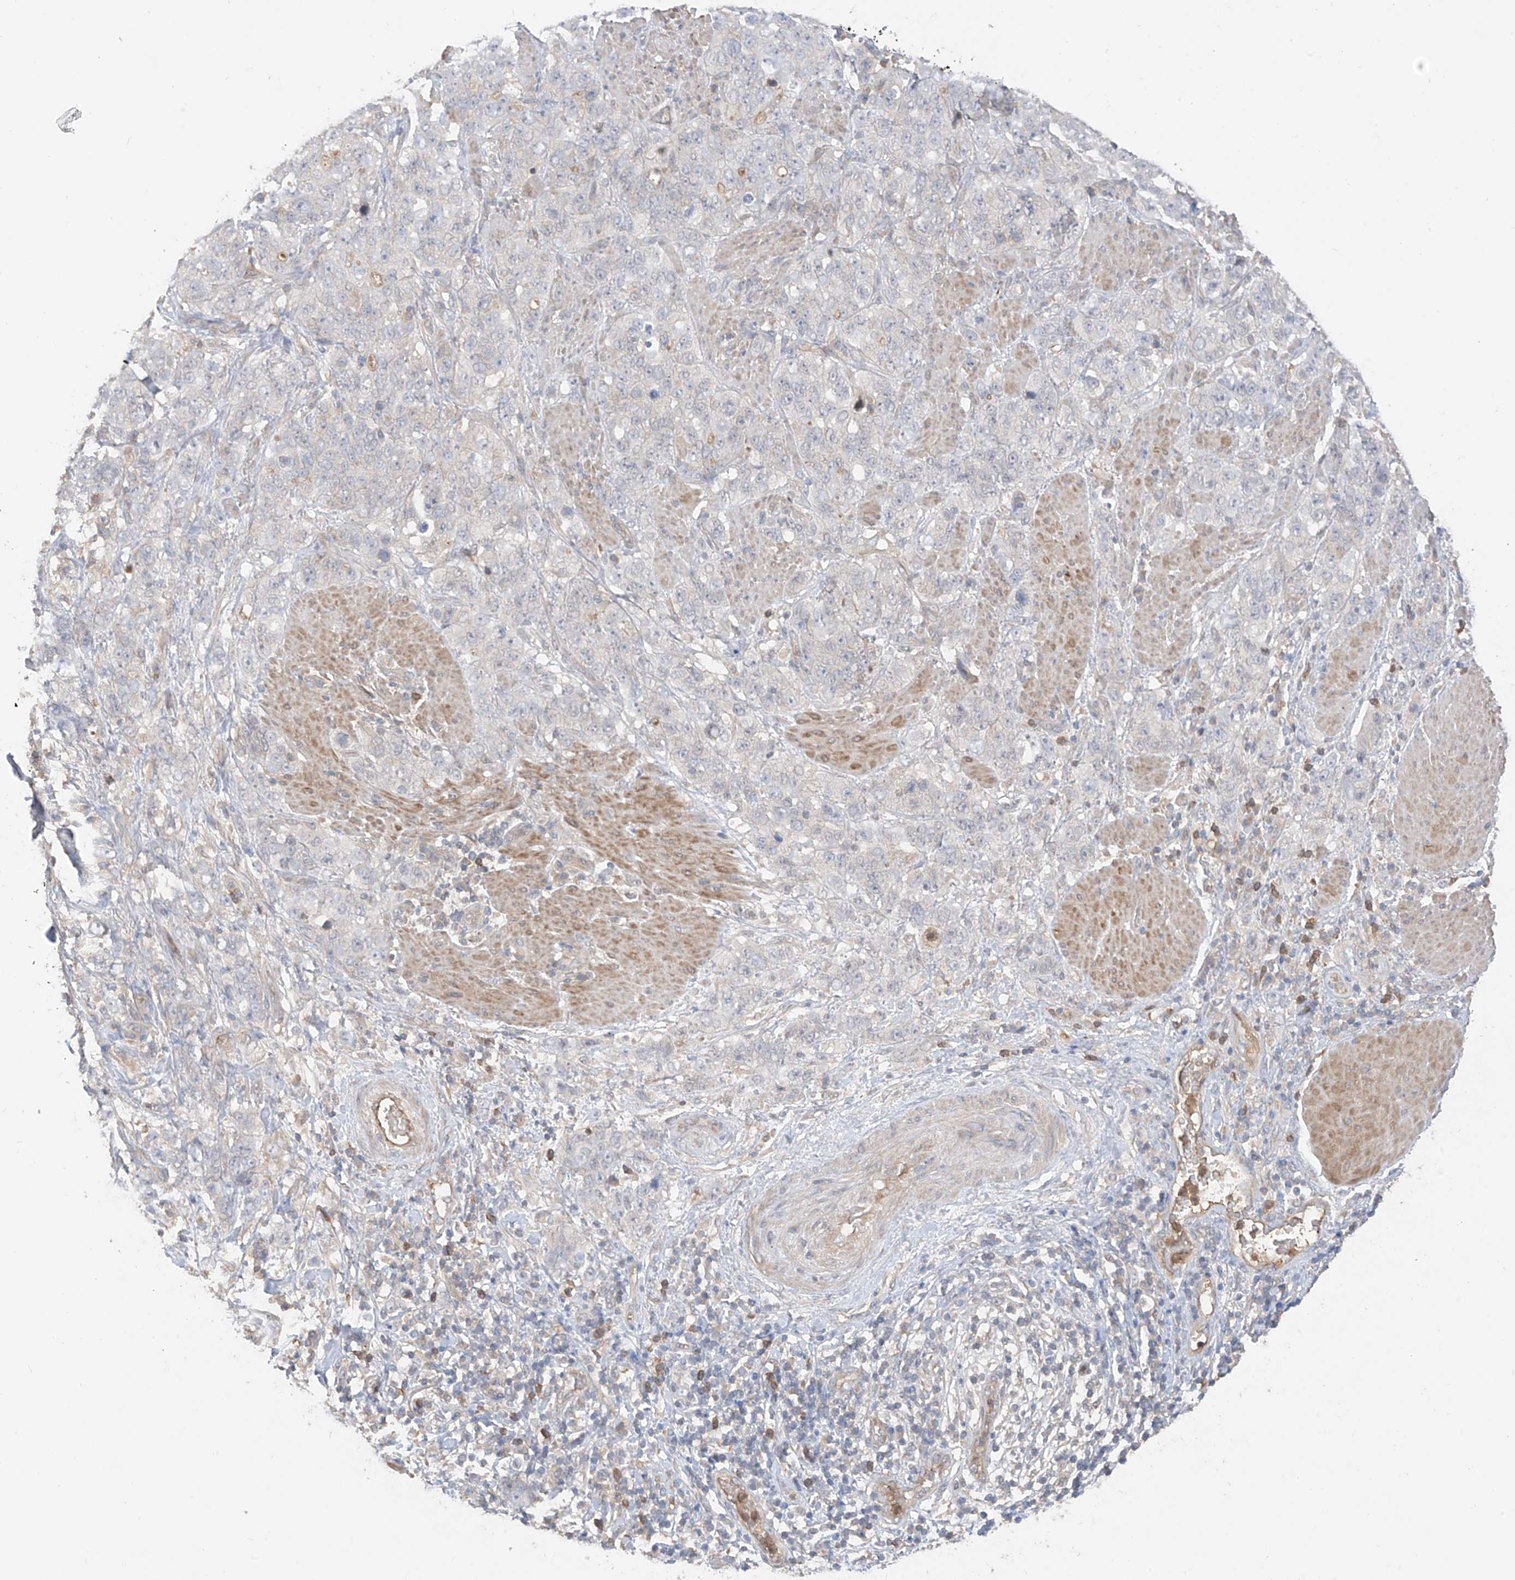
{"staining": {"intensity": "negative", "quantity": "none", "location": "none"}, "tissue": "stomach cancer", "cell_type": "Tumor cells", "image_type": "cancer", "snomed": [{"axis": "morphology", "description": "Adenocarcinoma, NOS"}, {"axis": "topography", "description": "Stomach"}], "caption": "Stomach cancer (adenocarcinoma) was stained to show a protein in brown. There is no significant expression in tumor cells. (DAB immunohistochemistry (IHC) visualized using brightfield microscopy, high magnification).", "gene": "CACNA2D4", "patient": {"sex": "male", "age": 48}}